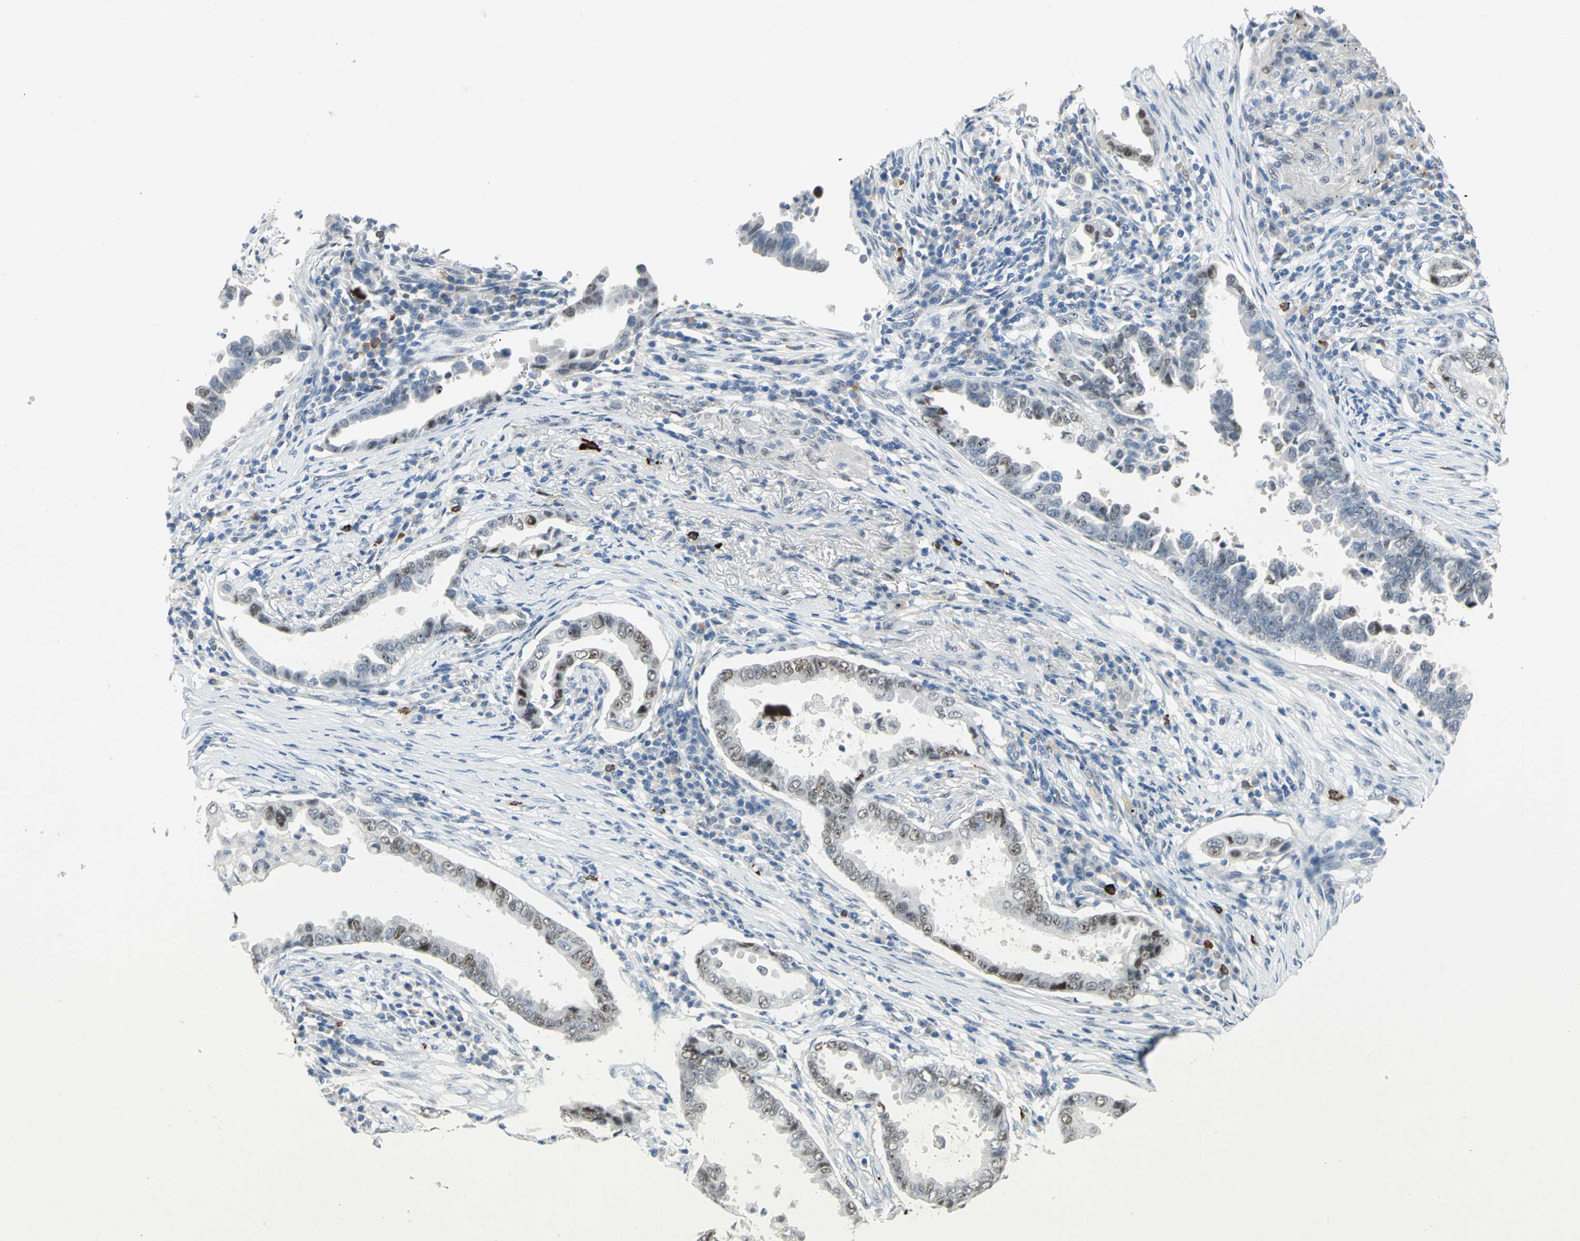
{"staining": {"intensity": "moderate", "quantity": "25%-75%", "location": "nuclear"}, "tissue": "lung cancer", "cell_type": "Tumor cells", "image_type": "cancer", "snomed": [{"axis": "morphology", "description": "Normal tissue, NOS"}, {"axis": "morphology", "description": "Inflammation, NOS"}, {"axis": "morphology", "description": "Adenocarcinoma, NOS"}, {"axis": "topography", "description": "Lung"}], "caption": "Lung cancer stained with a protein marker demonstrates moderate staining in tumor cells.", "gene": "NAB2", "patient": {"sex": "female", "age": 64}}